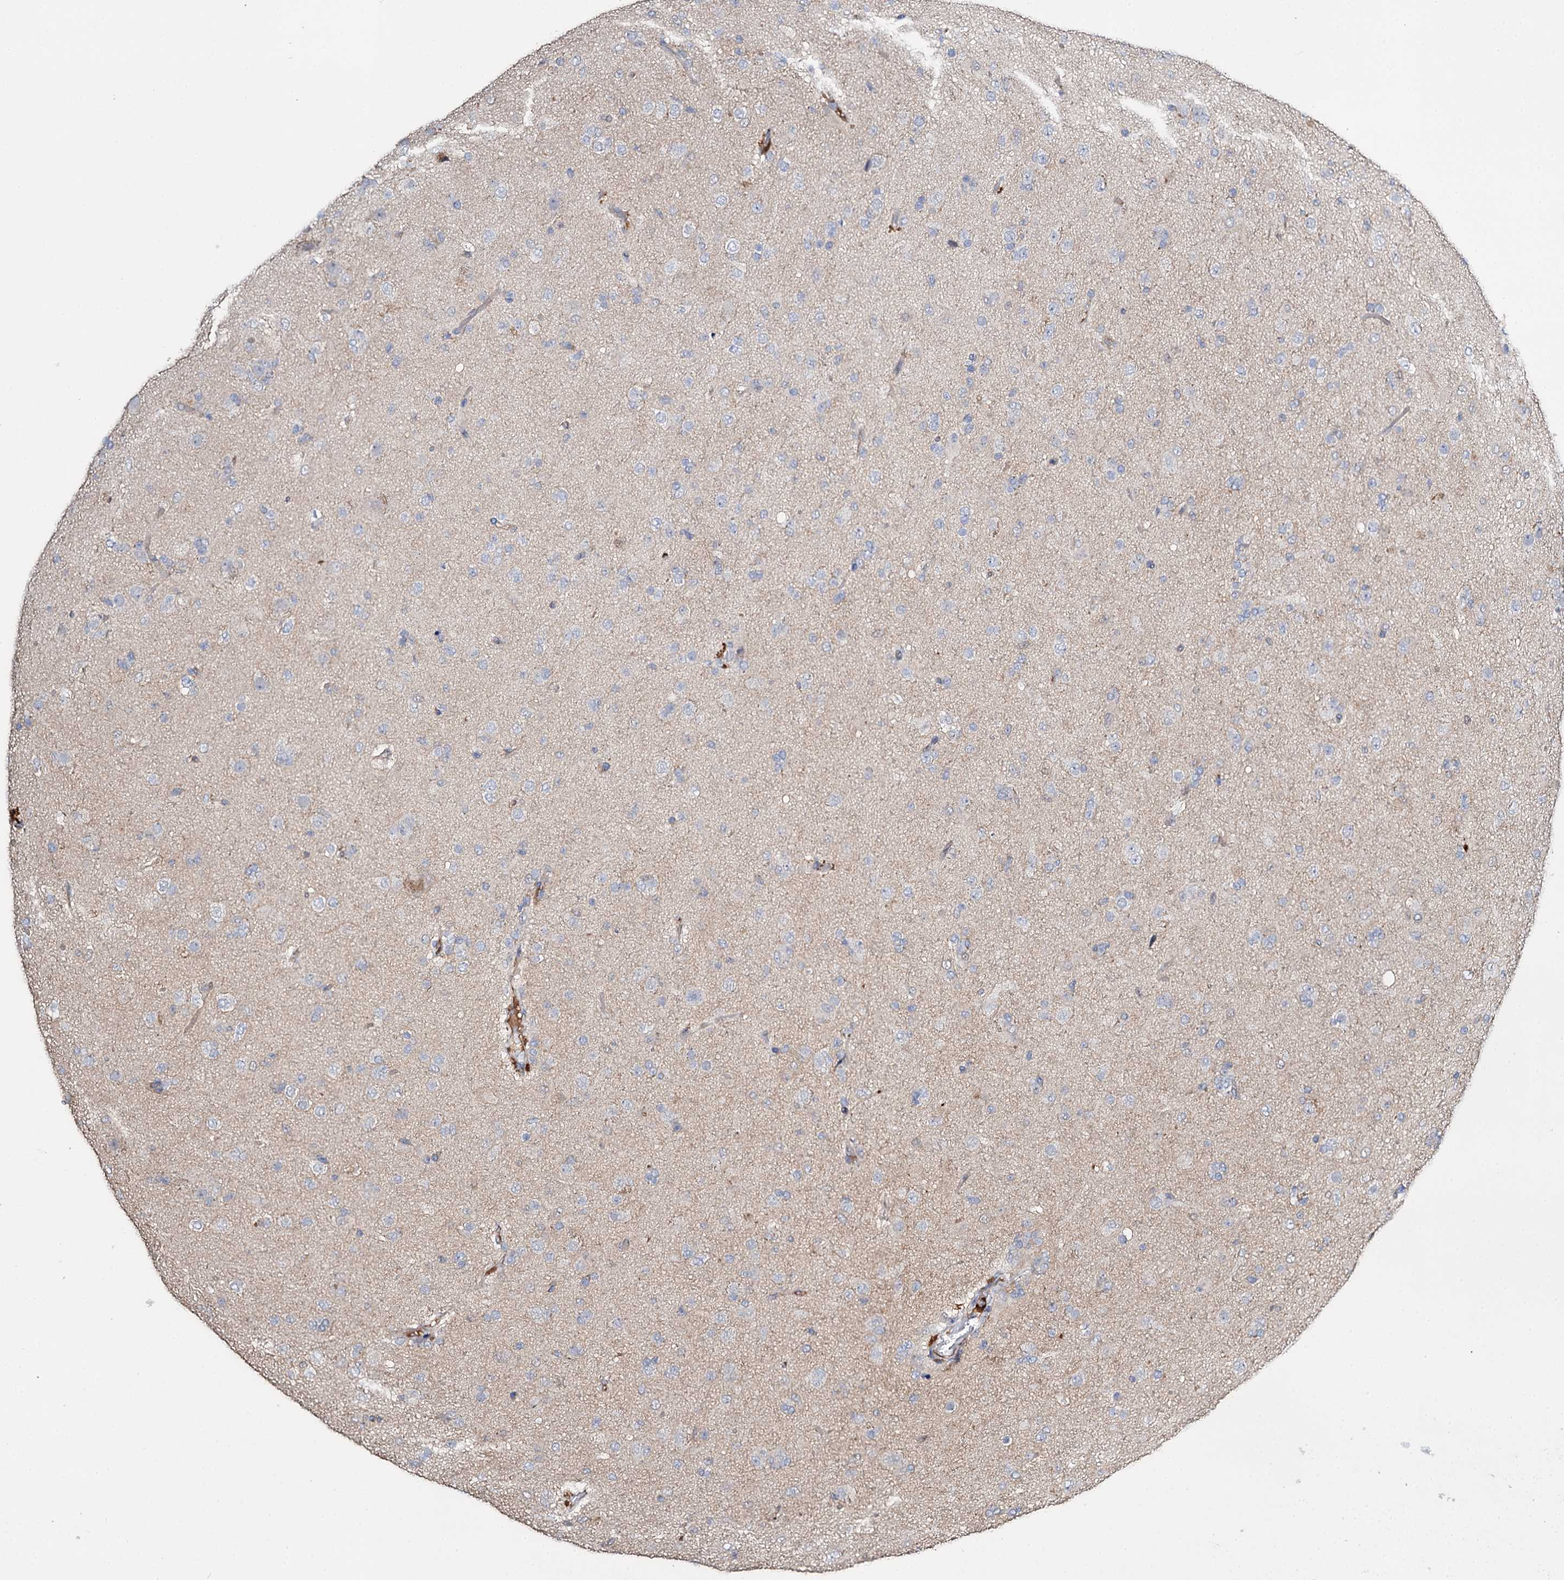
{"staining": {"intensity": "negative", "quantity": "none", "location": "none"}, "tissue": "glioma", "cell_type": "Tumor cells", "image_type": "cancer", "snomed": [{"axis": "morphology", "description": "Glioma, malignant, Low grade"}, {"axis": "topography", "description": "Brain"}], "caption": "Glioma stained for a protein using immunohistochemistry displays no expression tumor cells.", "gene": "DNAH6", "patient": {"sex": "male", "age": 65}}